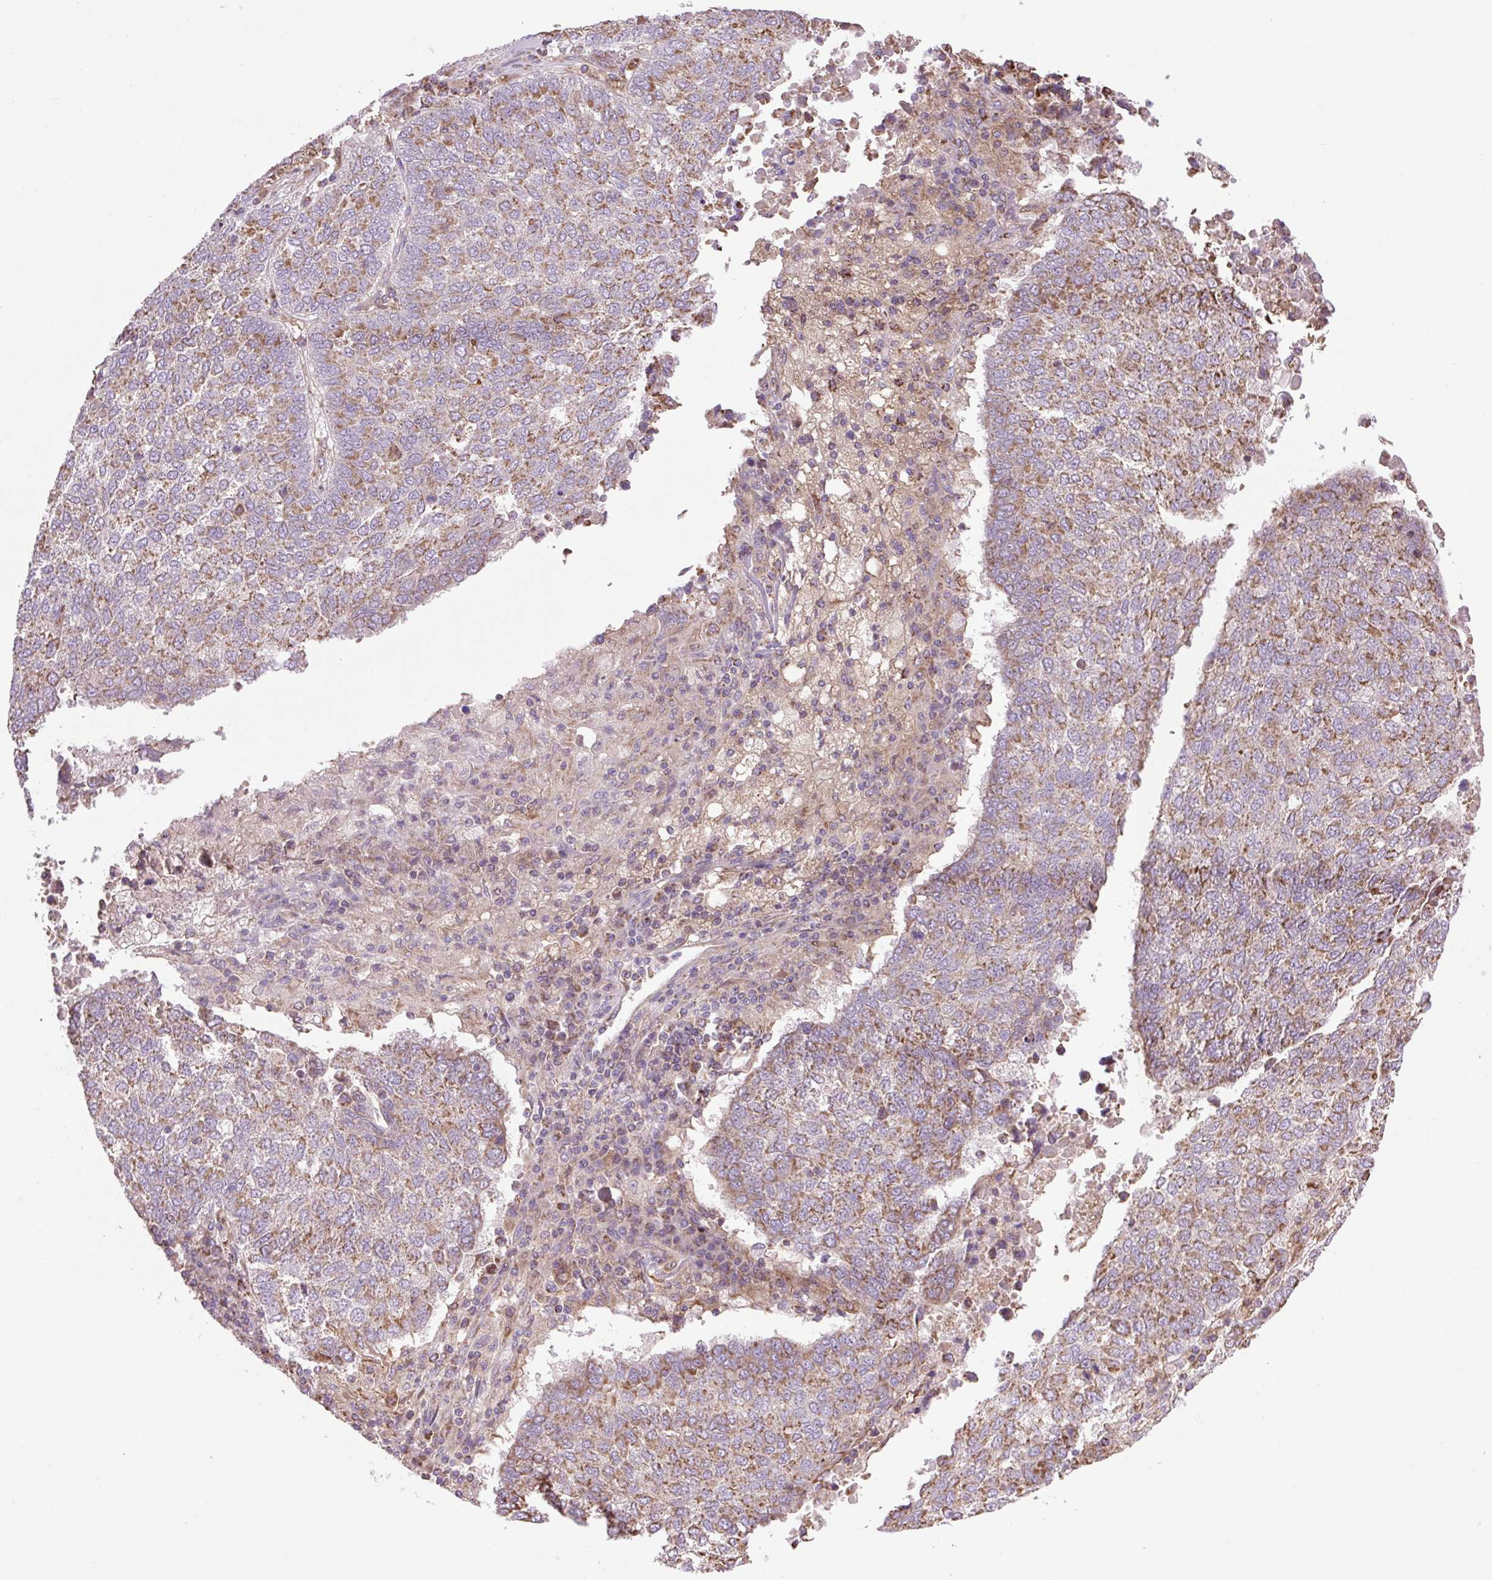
{"staining": {"intensity": "moderate", "quantity": "25%-75%", "location": "cytoplasmic/membranous"}, "tissue": "lung cancer", "cell_type": "Tumor cells", "image_type": "cancer", "snomed": [{"axis": "morphology", "description": "Squamous cell carcinoma, NOS"}, {"axis": "topography", "description": "Lung"}], "caption": "Tumor cells demonstrate medium levels of moderate cytoplasmic/membranous expression in about 25%-75% of cells in lung squamous cell carcinoma.", "gene": "PLCG1", "patient": {"sex": "male", "age": 73}}